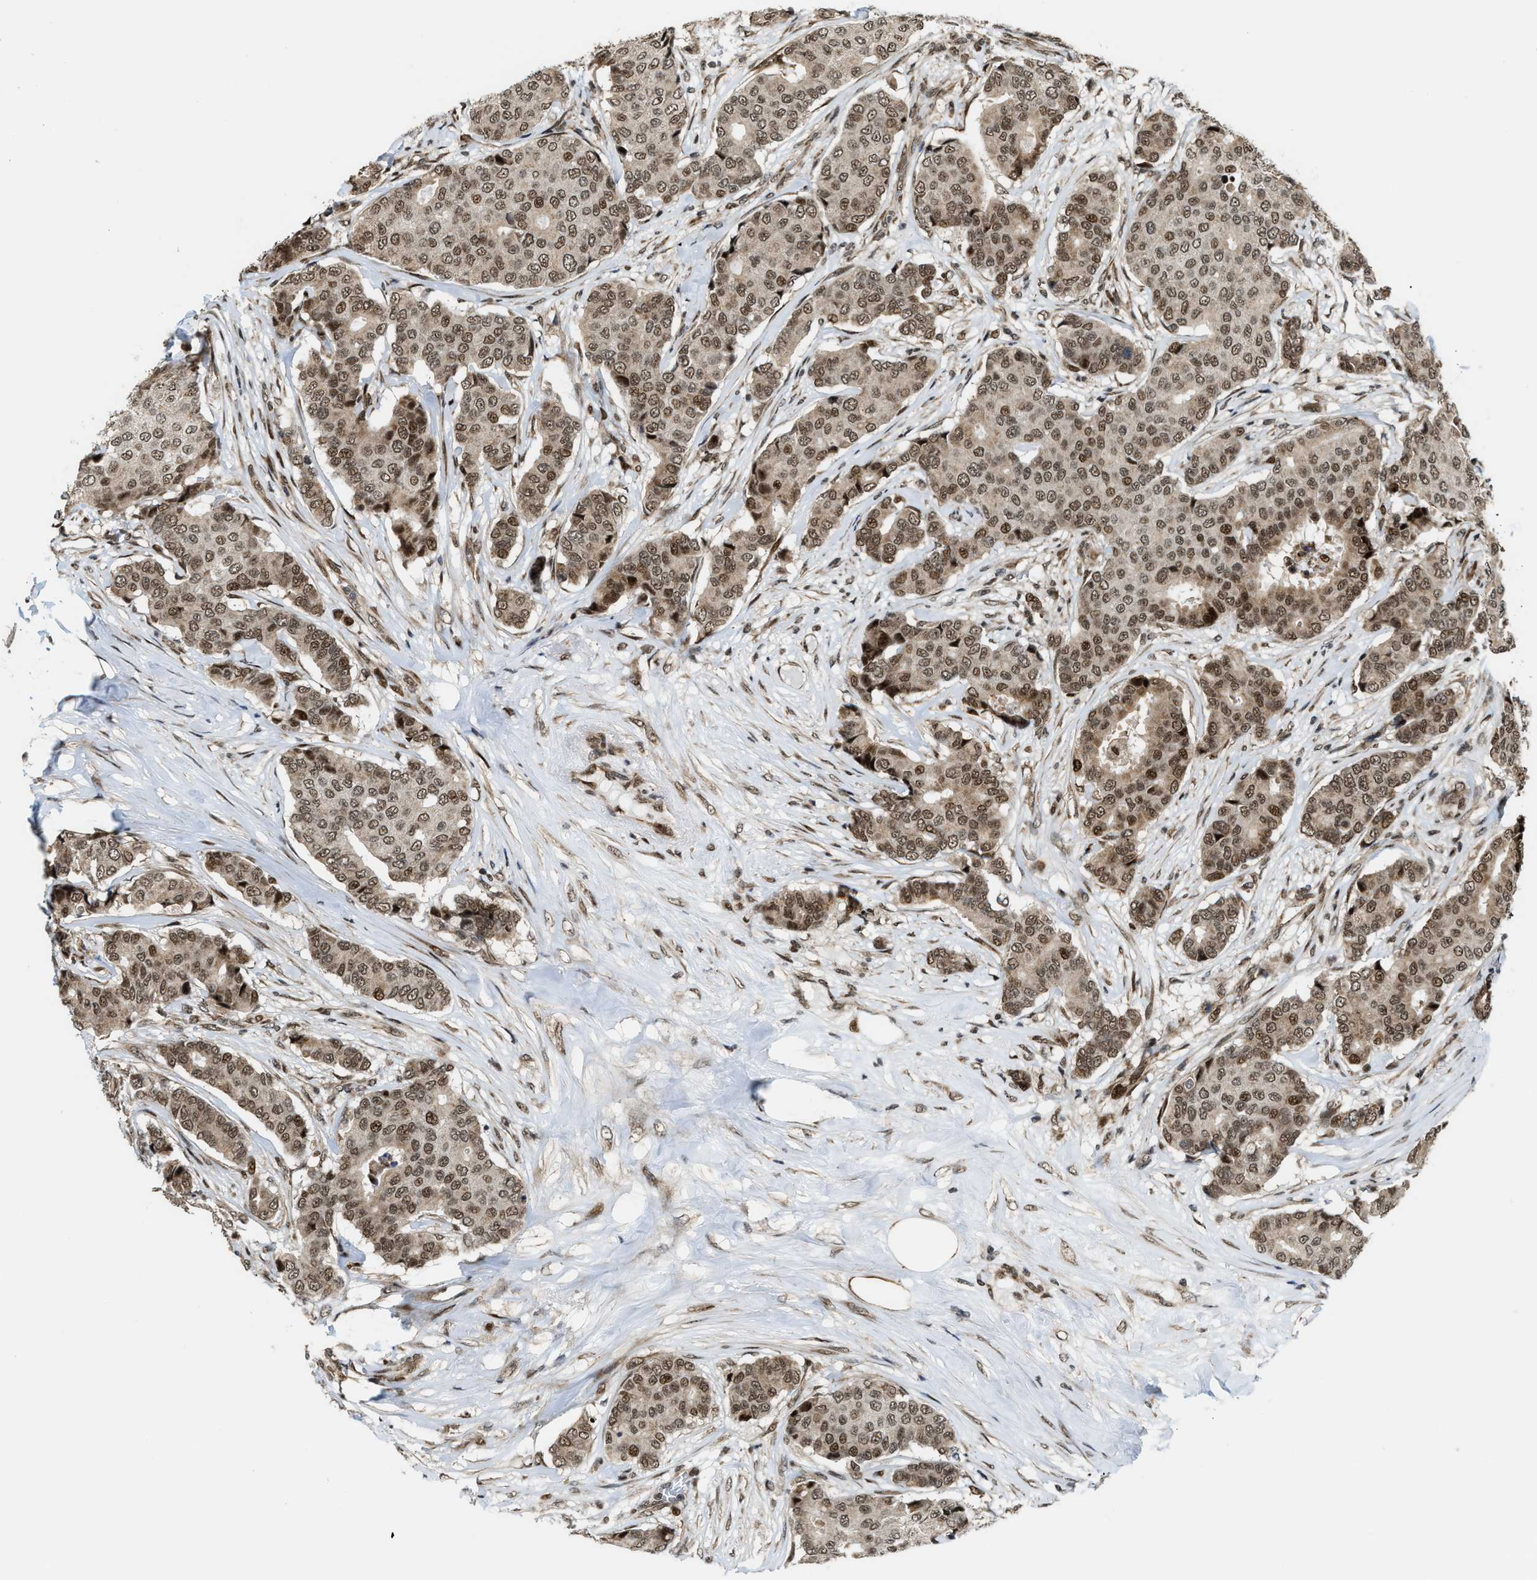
{"staining": {"intensity": "moderate", "quantity": ">75%", "location": "cytoplasmic/membranous,nuclear"}, "tissue": "breast cancer", "cell_type": "Tumor cells", "image_type": "cancer", "snomed": [{"axis": "morphology", "description": "Duct carcinoma"}, {"axis": "topography", "description": "Breast"}], "caption": "Protein staining demonstrates moderate cytoplasmic/membranous and nuclear staining in approximately >75% of tumor cells in breast cancer. (Brightfield microscopy of DAB IHC at high magnification).", "gene": "ZNF250", "patient": {"sex": "female", "age": 75}}